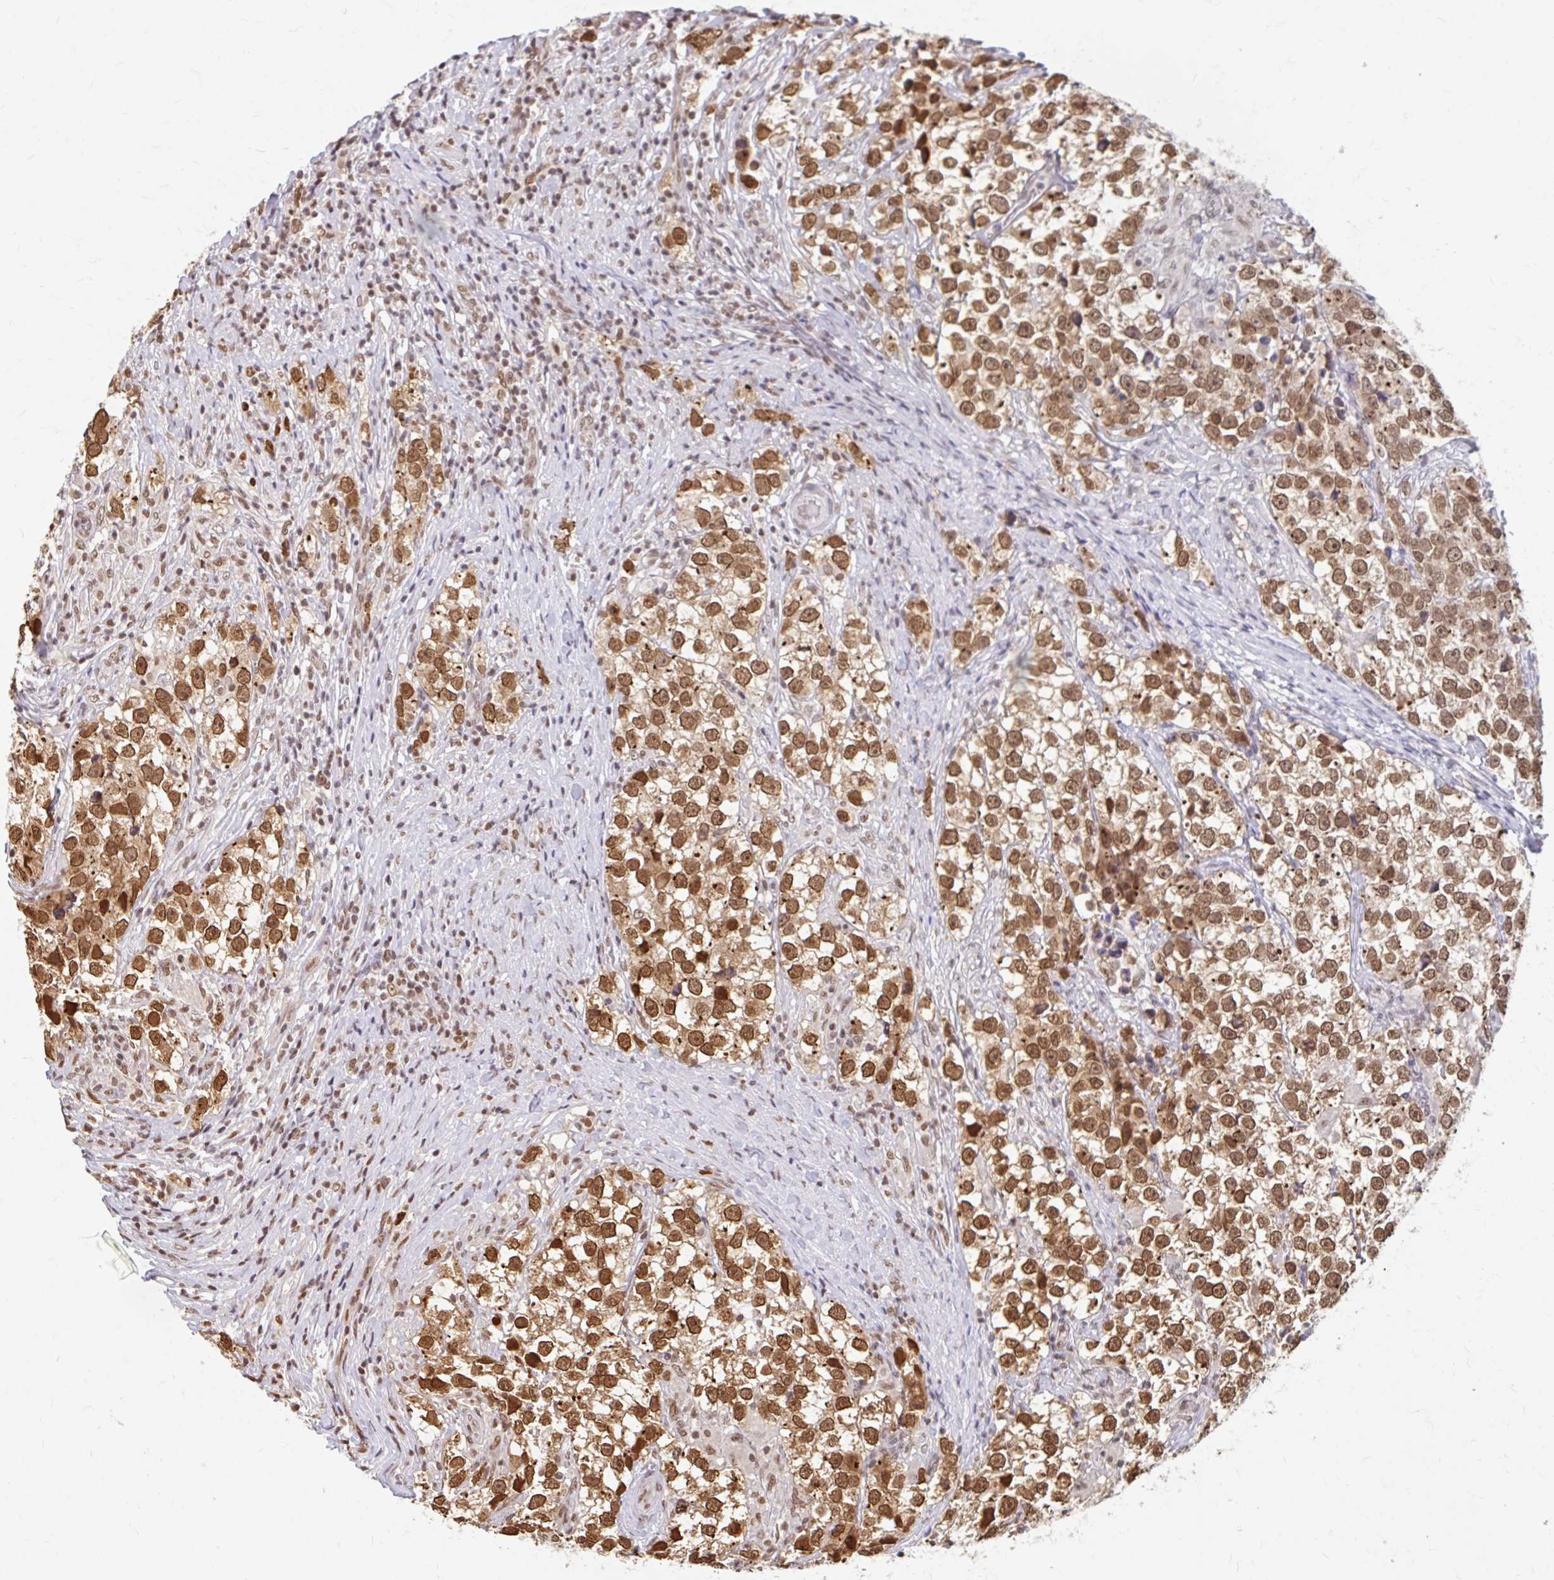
{"staining": {"intensity": "moderate", "quantity": ">75%", "location": "cytoplasmic/membranous,nuclear"}, "tissue": "testis cancer", "cell_type": "Tumor cells", "image_type": "cancer", "snomed": [{"axis": "morphology", "description": "Seminoma, NOS"}, {"axis": "topography", "description": "Testis"}], "caption": "DAB (3,3'-diaminobenzidine) immunohistochemical staining of testis seminoma demonstrates moderate cytoplasmic/membranous and nuclear protein staining in approximately >75% of tumor cells. Ihc stains the protein in brown and the nuclei are stained blue.", "gene": "XPO1", "patient": {"sex": "male", "age": 46}}